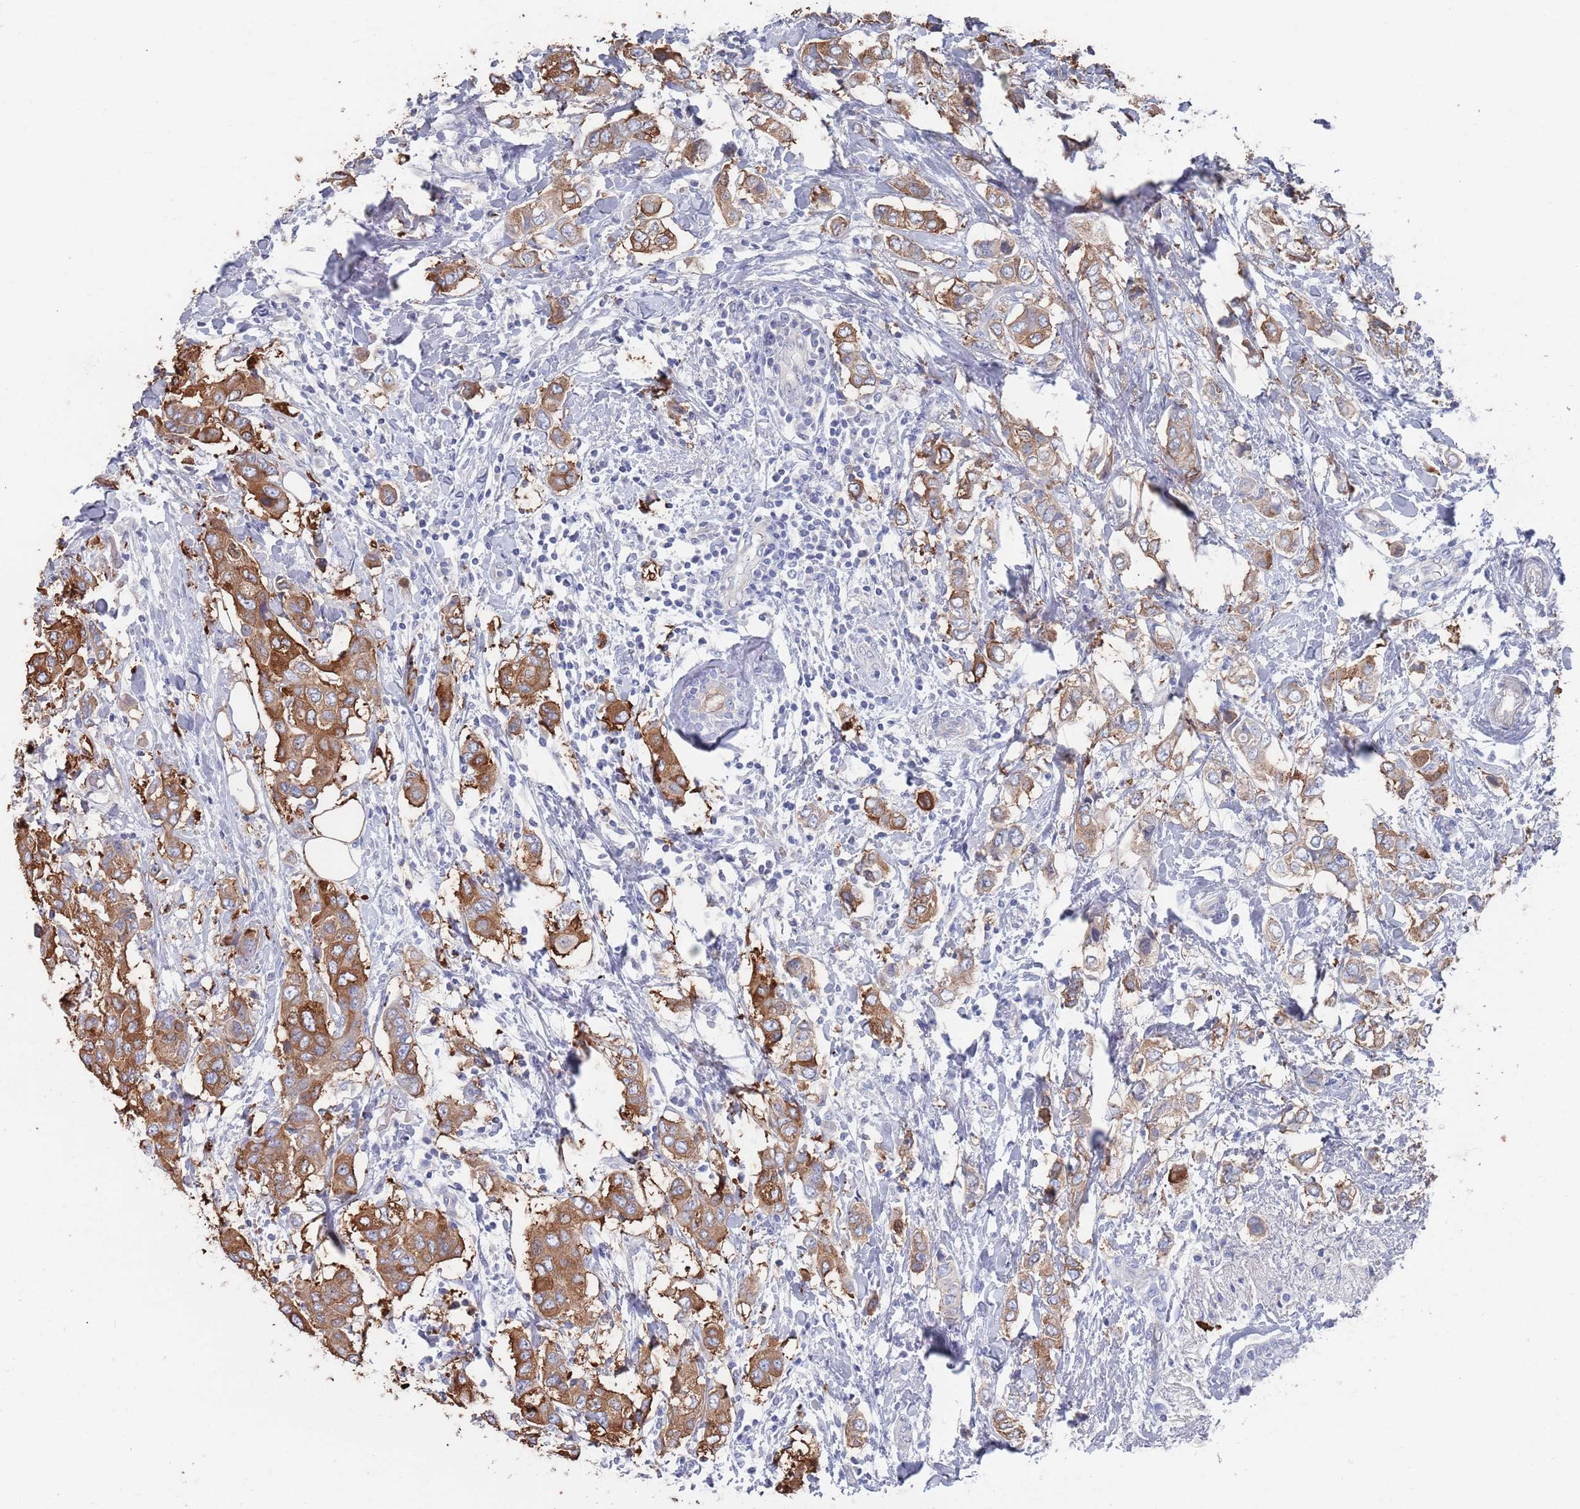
{"staining": {"intensity": "moderate", "quantity": ">75%", "location": "cytoplasmic/membranous"}, "tissue": "breast cancer", "cell_type": "Tumor cells", "image_type": "cancer", "snomed": [{"axis": "morphology", "description": "Lobular carcinoma"}, {"axis": "topography", "description": "Breast"}], "caption": "Breast cancer (lobular carcinoma) stained for a protein (brown) shows moderate cytoplasmic/membranous positive positivity in about >75% of tumor cells.", "gene": "TMCO3", "patient": {"sex": "female", "age": 51}}